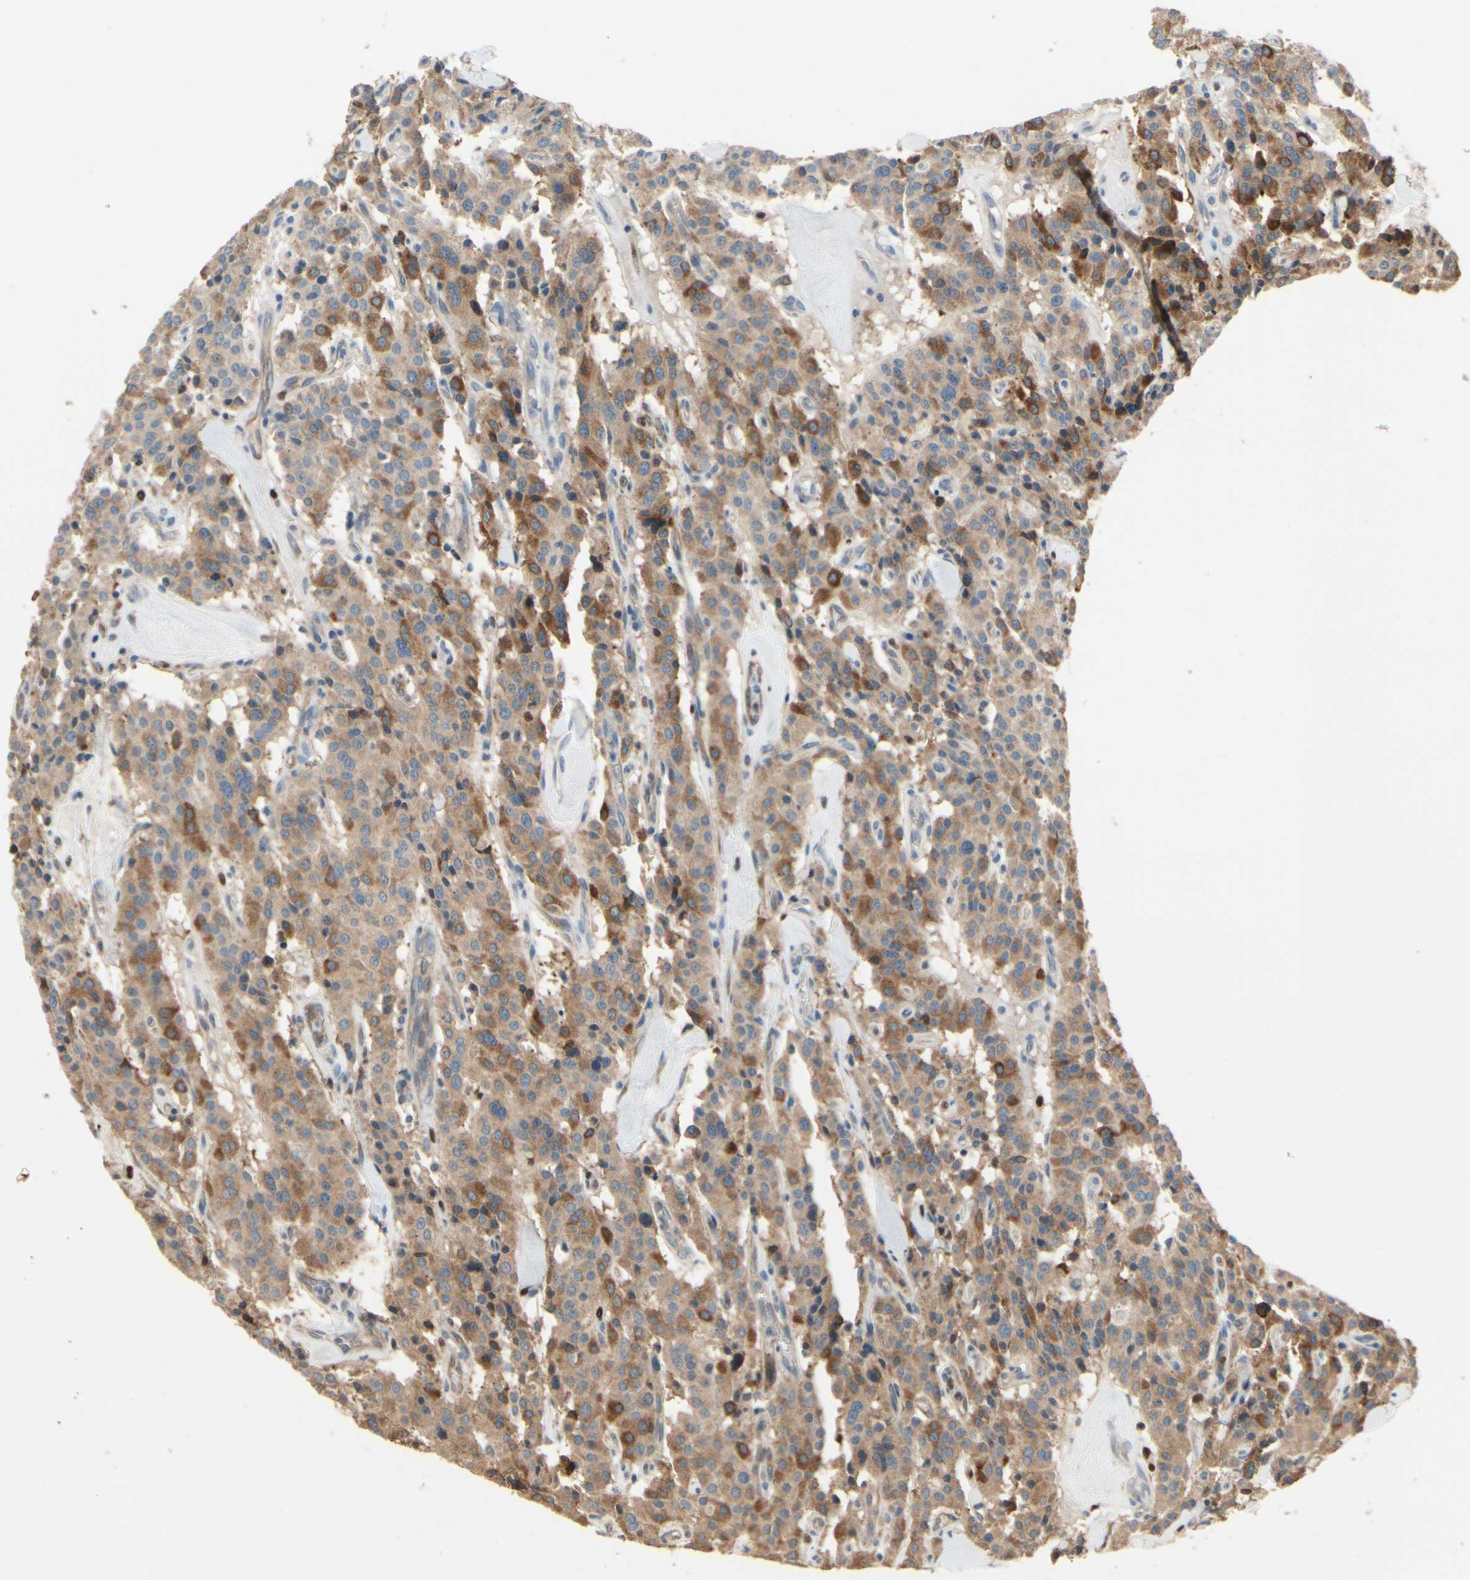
{"staining": {"intensity": "strong", "quantity": "25%-75%", "location": "cytoplasmic/membranous"}, "tissue": "carcinoid", "cell_type": "Tumor cells", "image_type": "cancer", "snomed": [{"axis": "morphology", "description": "Carcinoid, malignant, NOS"}, {"axis": "topography", "description": "Lung"}], "caption": "The micrograph reveals staining of malignant carcinoid, revealing strong cytoplasmic/membranous protein positivity (brown color) within tumor cells.", "gene": "CGREF1", "patient": {"sex": "male", "age": 30}}